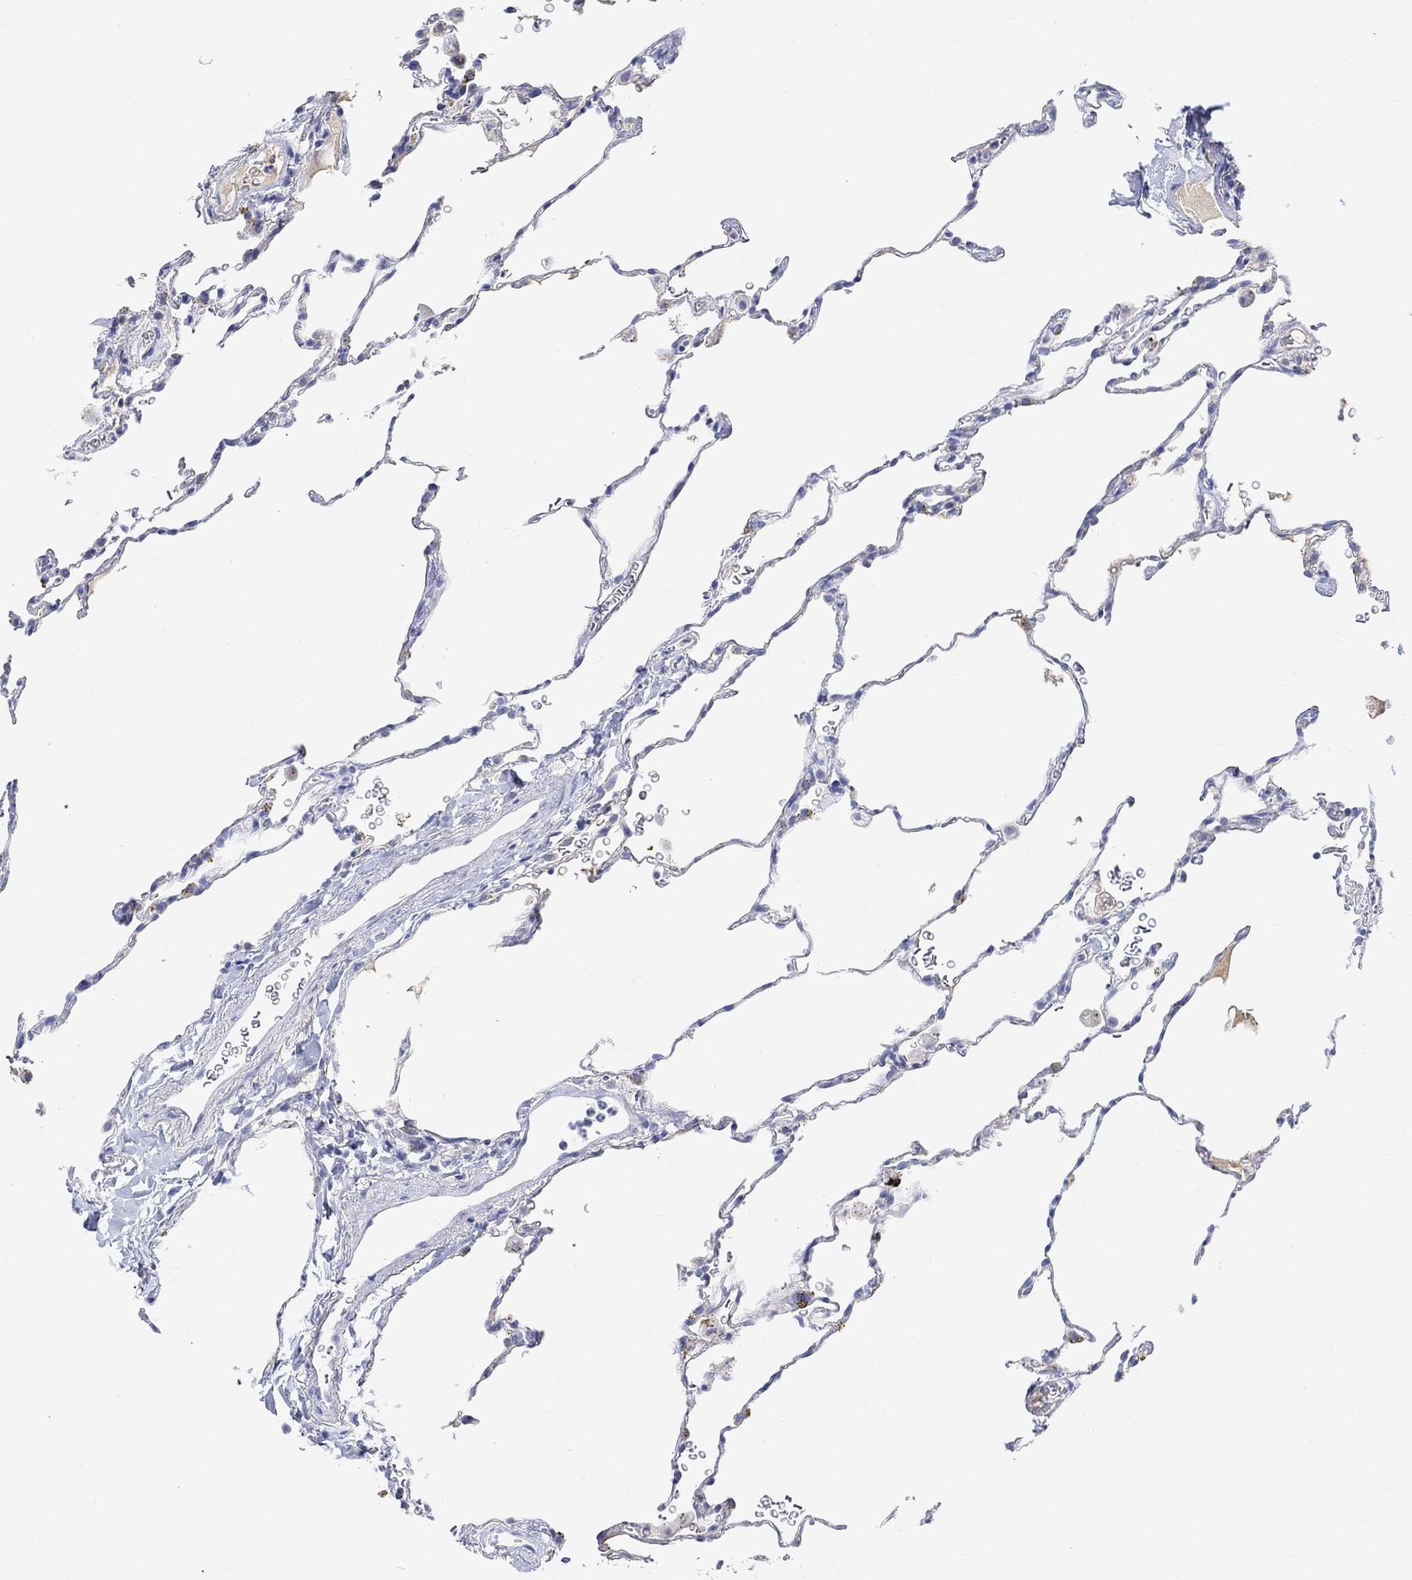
{"staining": {"intensity": "negative", "quantity": "none", "location": "none"}, "tissue": "lung", "cell_type": "Alveolar cells", "image_type": "normal", "snomed": [{"axis": "morphology", "description": "Normal tissue, NOS"}, {"axis": "morphology", "description": "Adenocarcinoma, metastatic, NOS"}, {"axis": "topography", "description": "Lung"}], "caption": "Immunohistochemistry (IHC) image of normal lung: lung stained with DAB (3,3'-diaminobenzidine) shows no significant protein expression in alveolar cells.", "gene": "TYR", "patient": {"sex": "male", "age": 45}}